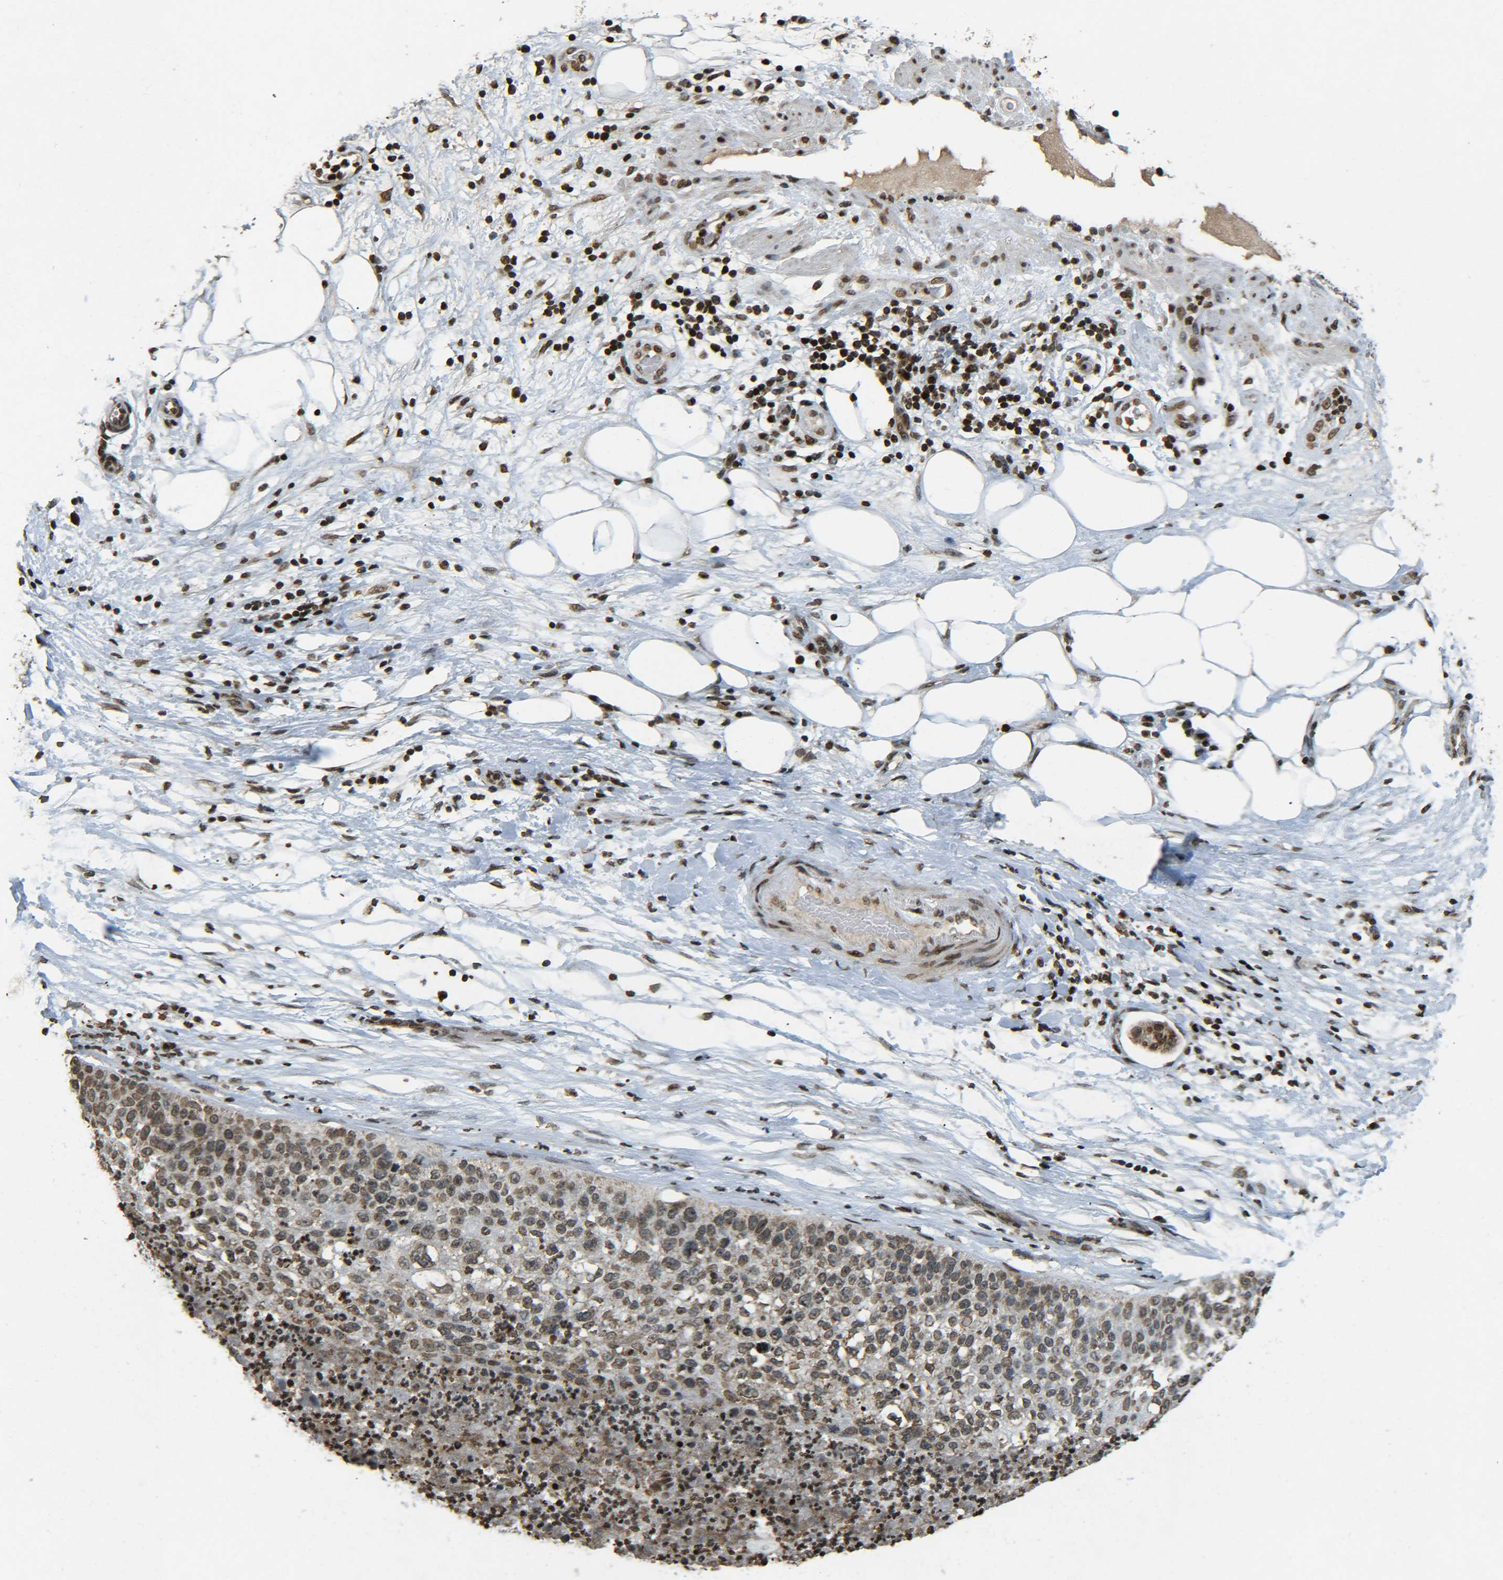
{"staining": {"intensity": "moderate", "quantity": ">75%", "location": "nuclear"}, "tissue": "lung cancer", "cell_type": "Tumor cells", "image_type": "cancer", "snomed": [{"axis": "morphology", "description": "Inflammation, NOS"}, {"axis": "morphology", "description": "Squamous cell carcinoma, NOS"}, {"axis": "topography", "description": "Lymph node"}, {"axis": "topography", "description": "Soft tissue"}, {"axis": "topography", "description": "Lung"}], "caption": "Brown immunohistochemical staining in human lung cancer (squamous cell carcinoma) exhibits moderate nuclear staining in about >75% of tumor cells.", "gene": "NEUROG2", "patient": {"sex": "male", "age": 66}}